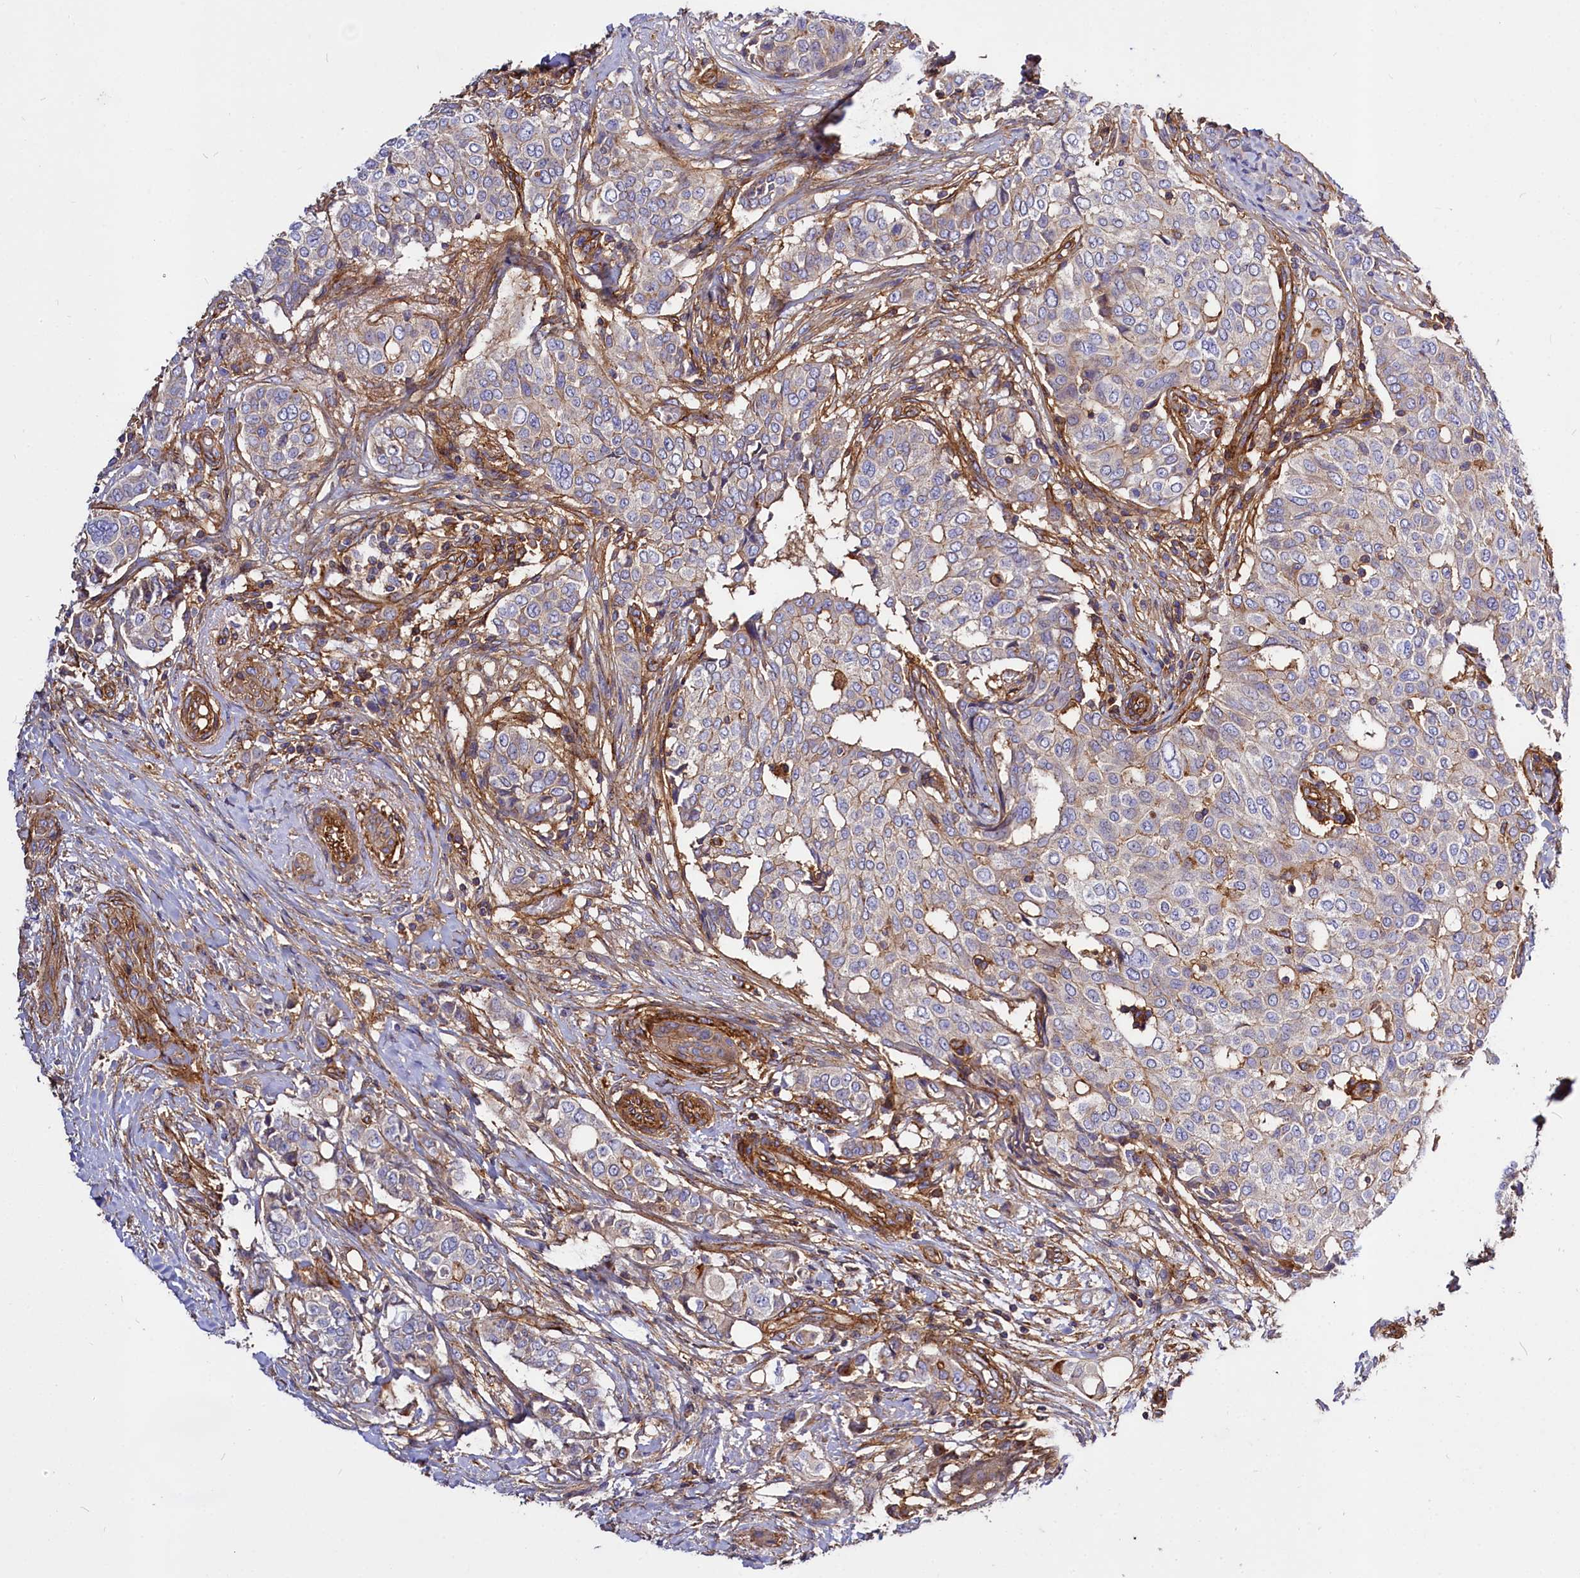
{"staining": {"intensity": "moderate", "quantity": "<25%", "location": "cytoplasmic/membranous"}, "tissue": "breast cancer", "cell_type": "Tumor cells", "image_type": "cancer", "snomed": [{"axis": "morphology", "description": "Lobular carcinoma"}, {"axis": "topography", "description": "Breast"}], "caption": "Immunohistochemistry (IHC) (DAB (3,3'-diaminobenzidine)) staining of human breast cancer demonstrates moderate cytoplasmic/membranous protein expression in approximately <25% of tumor cells. The staining is performed using DAB (3,3'-diaminobenzidine) brown chromogen to label protein expression. The nuclei are counter-stained blue using hematoxylin.", "gene": "ANO6", "patient": {"sex": "female", "age": 51}}